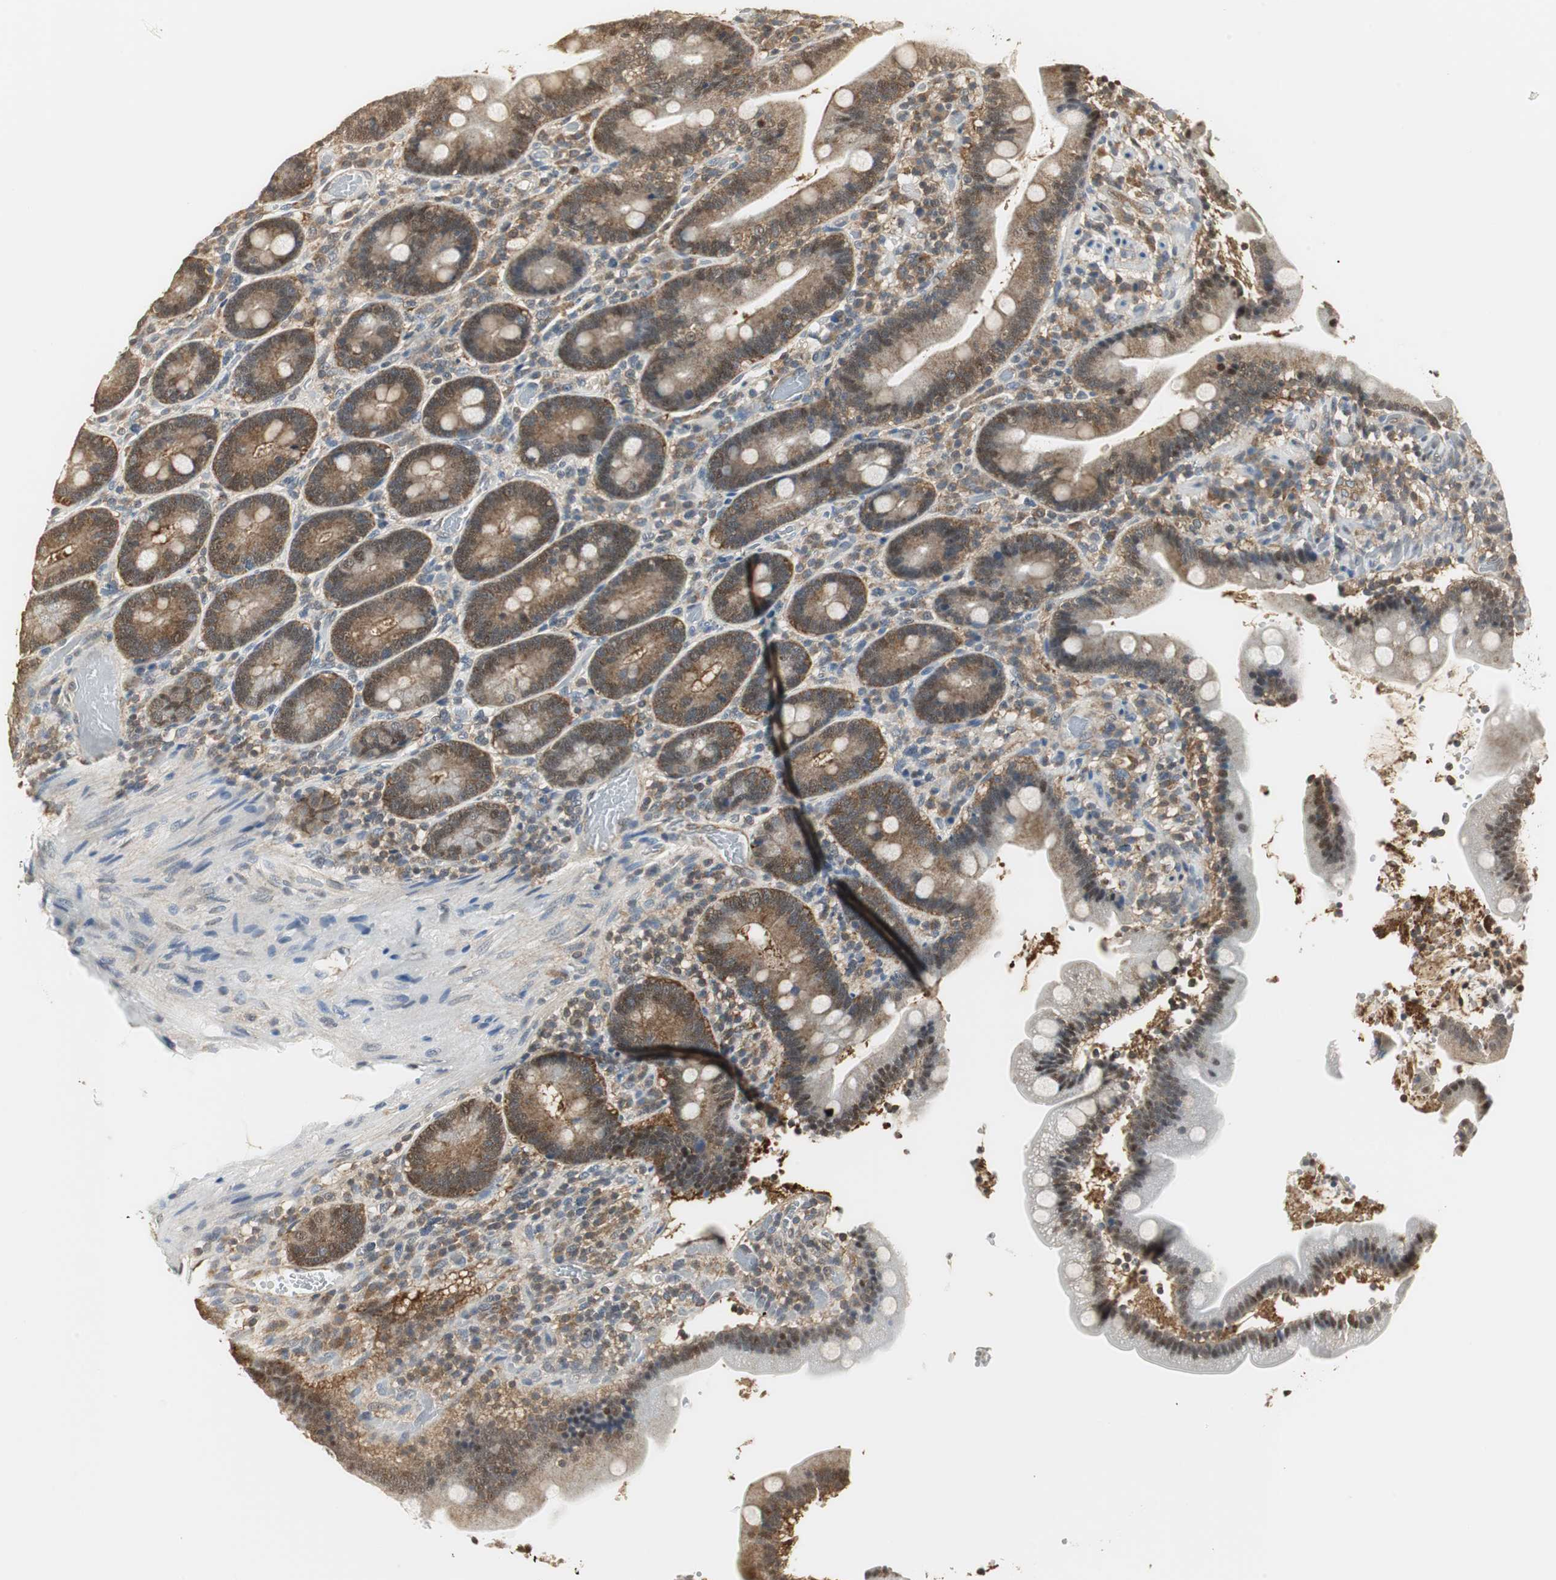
{"staining": {"intensity": "moderate", "quantity": ">75%", "location": "cytoplasmic/membranous"}, "tissue": "duodenum", "cell_type": "Glandular cells", "image_type": "normal", "snomed": [{"axis": "morphology", "description": "Normal tissue, NOS"}, {"axis": "topography", "description": "Duodenum"}], "caption": "Glandular cells reveal medium levels of moderate cytoplasmic/membranous staining in approximately >75% of cells in normal human duodenum.", "gene": "CCT5", "patient": {"sex": "male", "age": 66}}